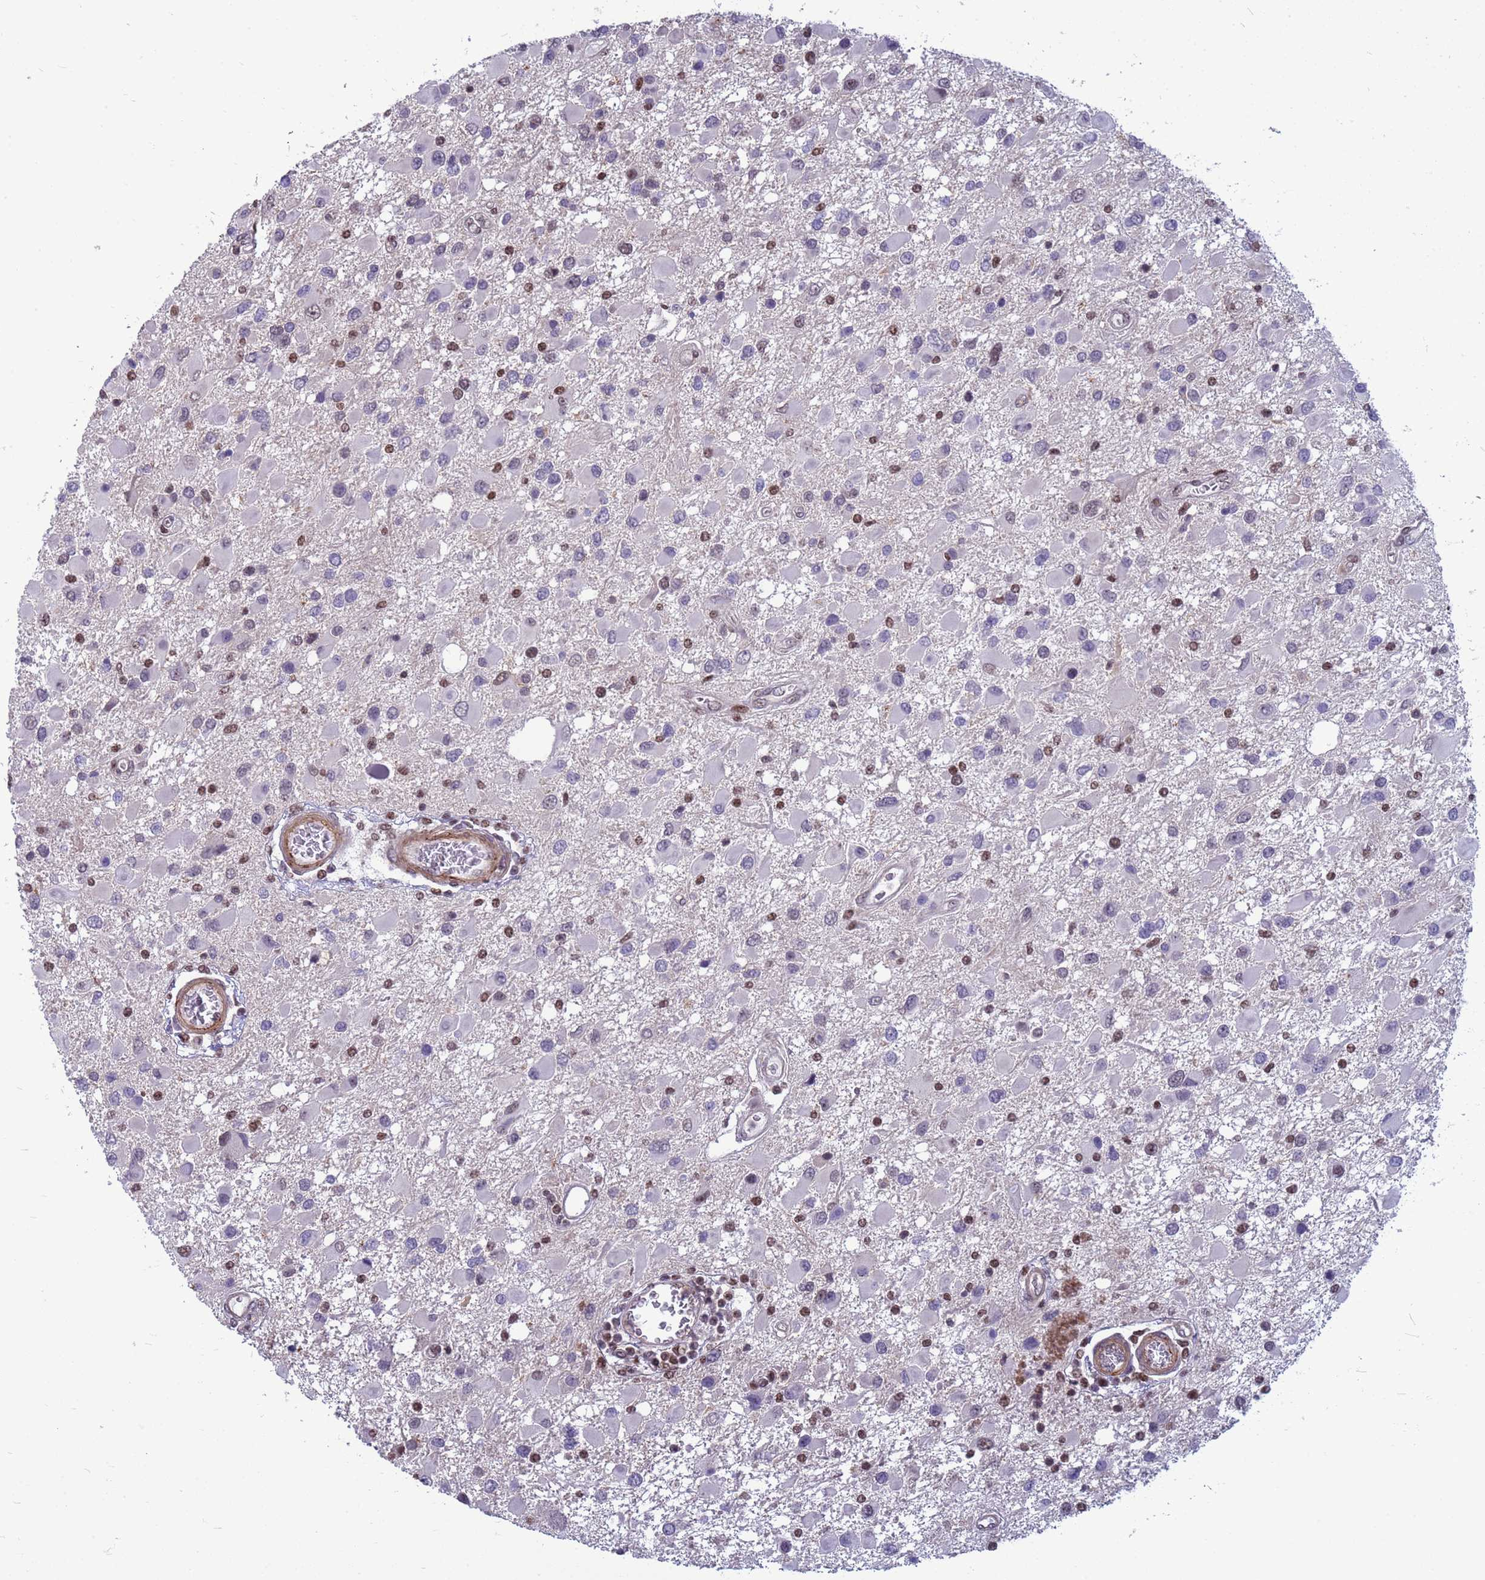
{"staining": {"intensity": "moderate", "quantity": "25%-75%", "location": "nuclear"}, "tissue": "glioma", "cell_type": "Tumor cells", "image_type": "cancer", "snomed": [{"axis": "morphology", "description": "Glioma, malignant, High grade"}, {"axis": "topography", "description": "Brain"}], "caption": "The immunohistochemical stain labels moderate nuclear staining in tumor cells of glioma tissue.", "gene": "NSL1", "patient": {"sex": "male", "age": 53}}